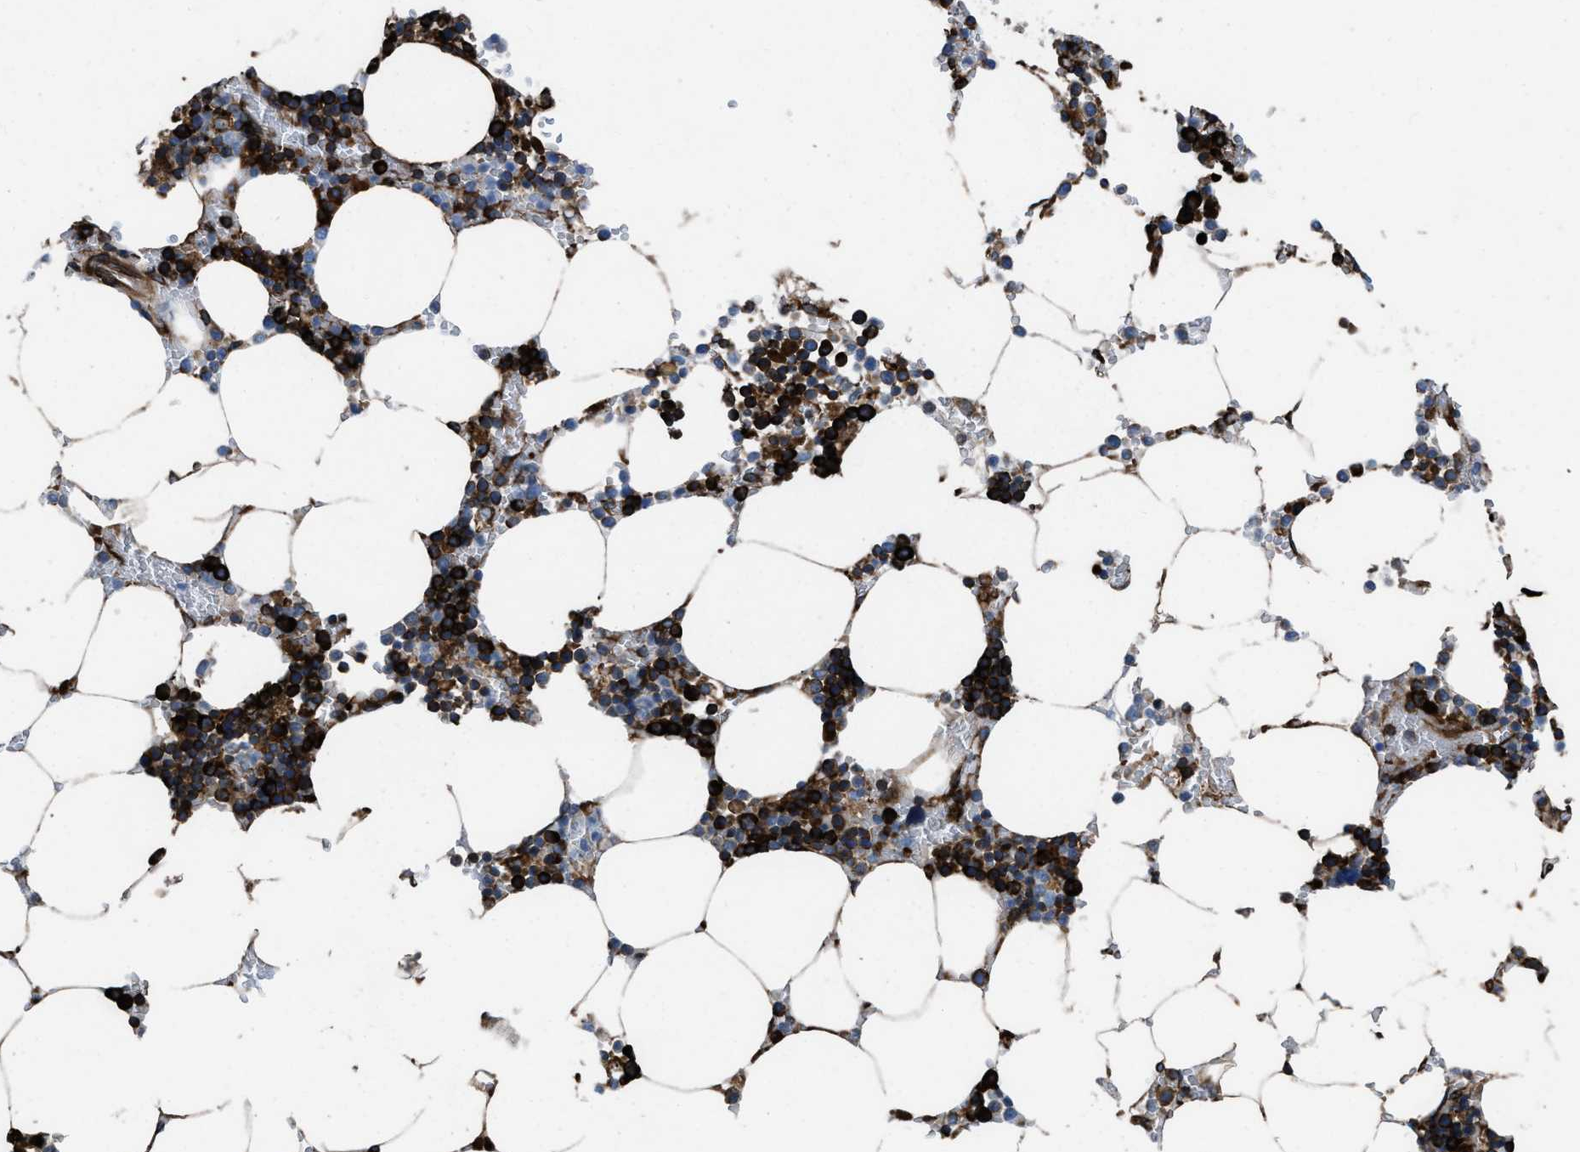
{"staining": {"intensity": "strong", "quantity": "25%-75%", "location": "cytoplasmic/membranous"}, "tissue": "bone marrow", "cell_type": "Hematopoietic cells", "image_type": "normal", "snomed": [{"axis": "morphology", "description": "Normal tissue, NOS"}, {"axis": "topography", "description": "Bone marrow"}], "caption": "Bone marrow stained with a protein marker demonstrates strong staining in hematopoietic cells.", "gene": "CAPRIN1", "patient": {"sex": "male", "age": 70}}